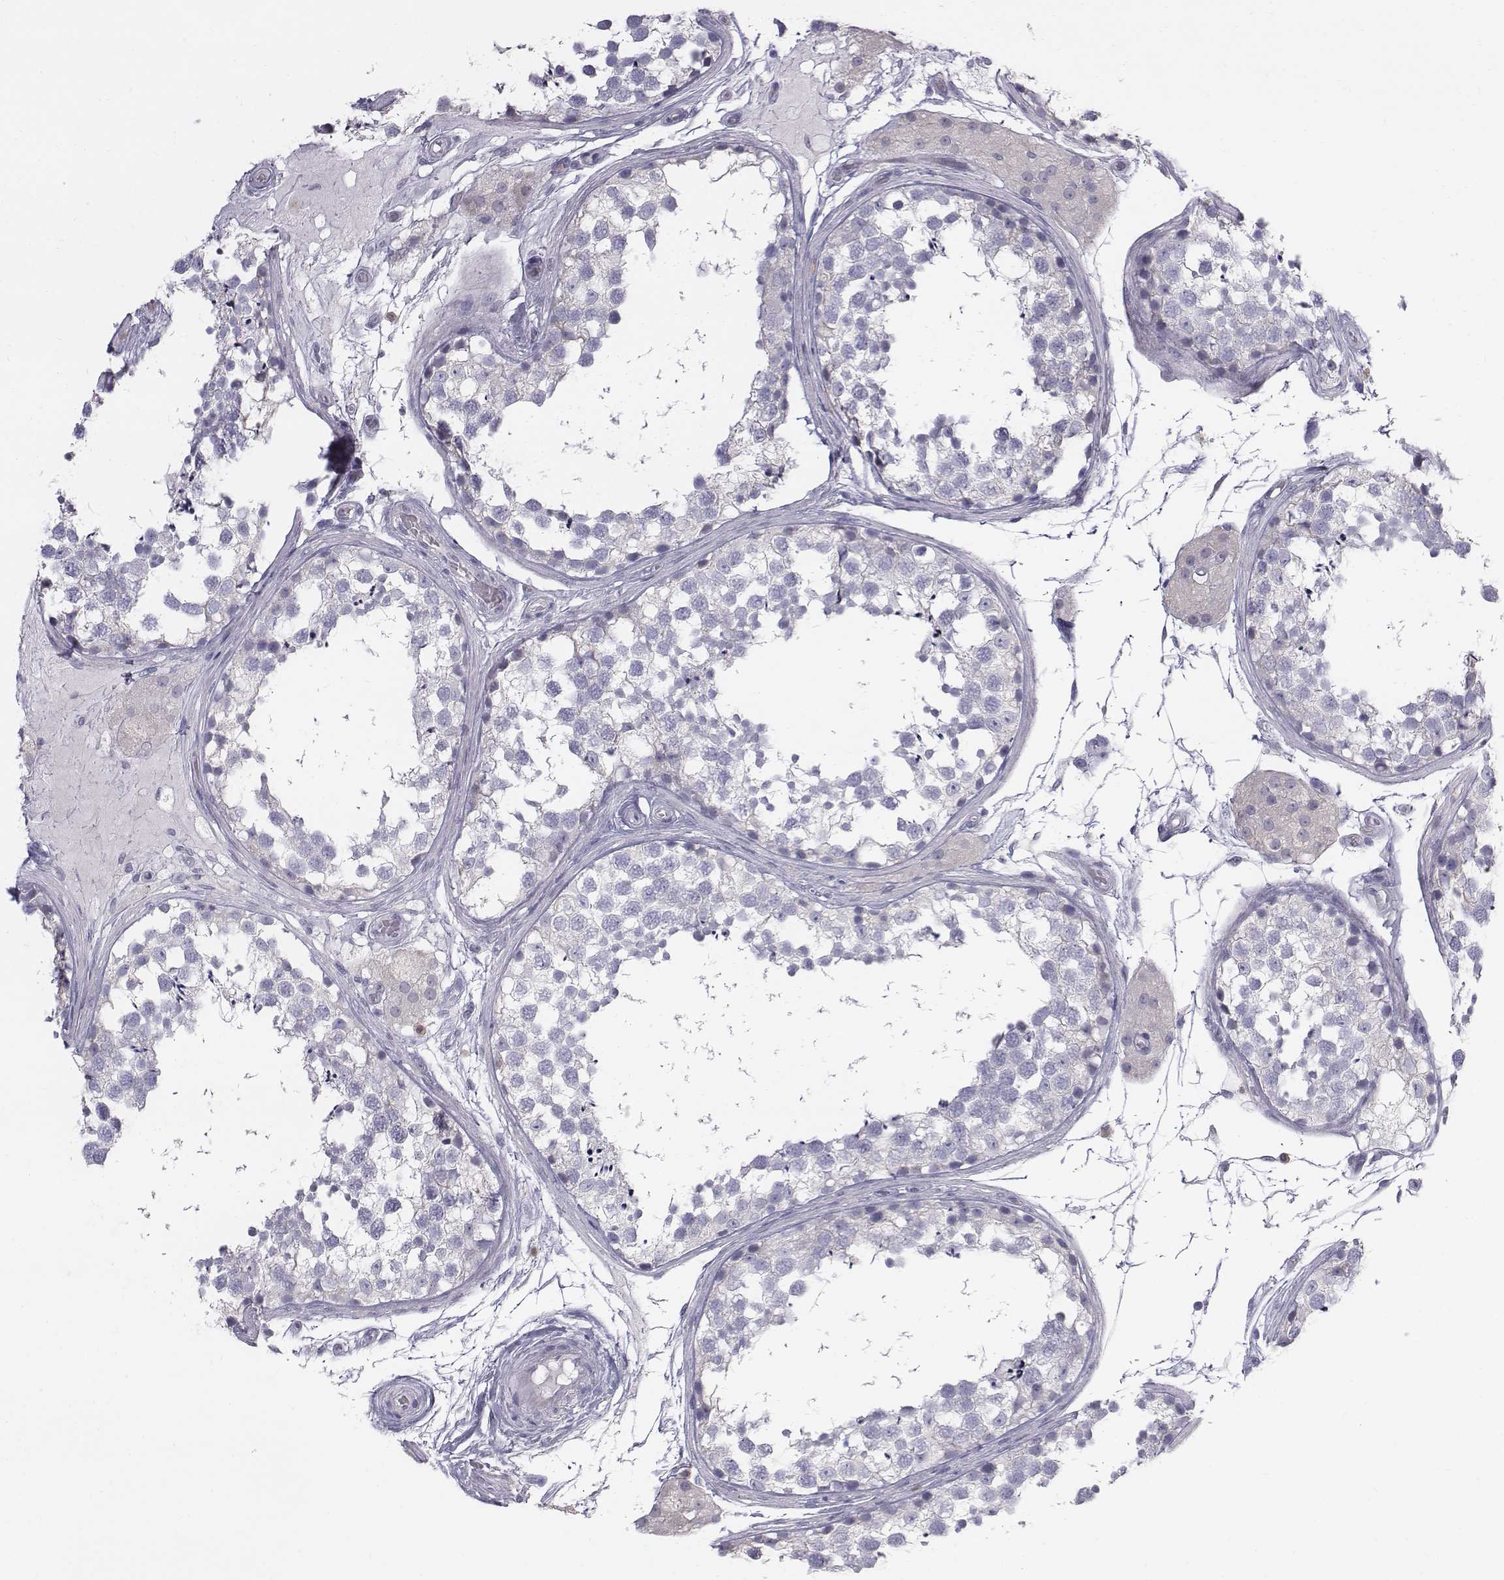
{"staining": {"intensity": "negative", "quantity": "none", "location": "none"}, "tissue": "testis", "cell_type": "Cells in seminiferous ducts", "image_type": "normal", "snomed": [{"axis": "morphology", "description": "Normal tissue, NOS"}, {"axis": "morphology", "description": "Seminoma, NOS"}, {"axis": "topography", "description": "Testis"}], "caption": "High power microscopy photomicrograph of an immunohistochemistry (IHC) histopathology image of normal testis, revealing no significant expression in cells in seminiferous ducts. (Brightfield microscopy of DAB immunohistochemistry at high magnification).", "gene": "C6orf58", "patient": {"sex": "male", "age": 65}}